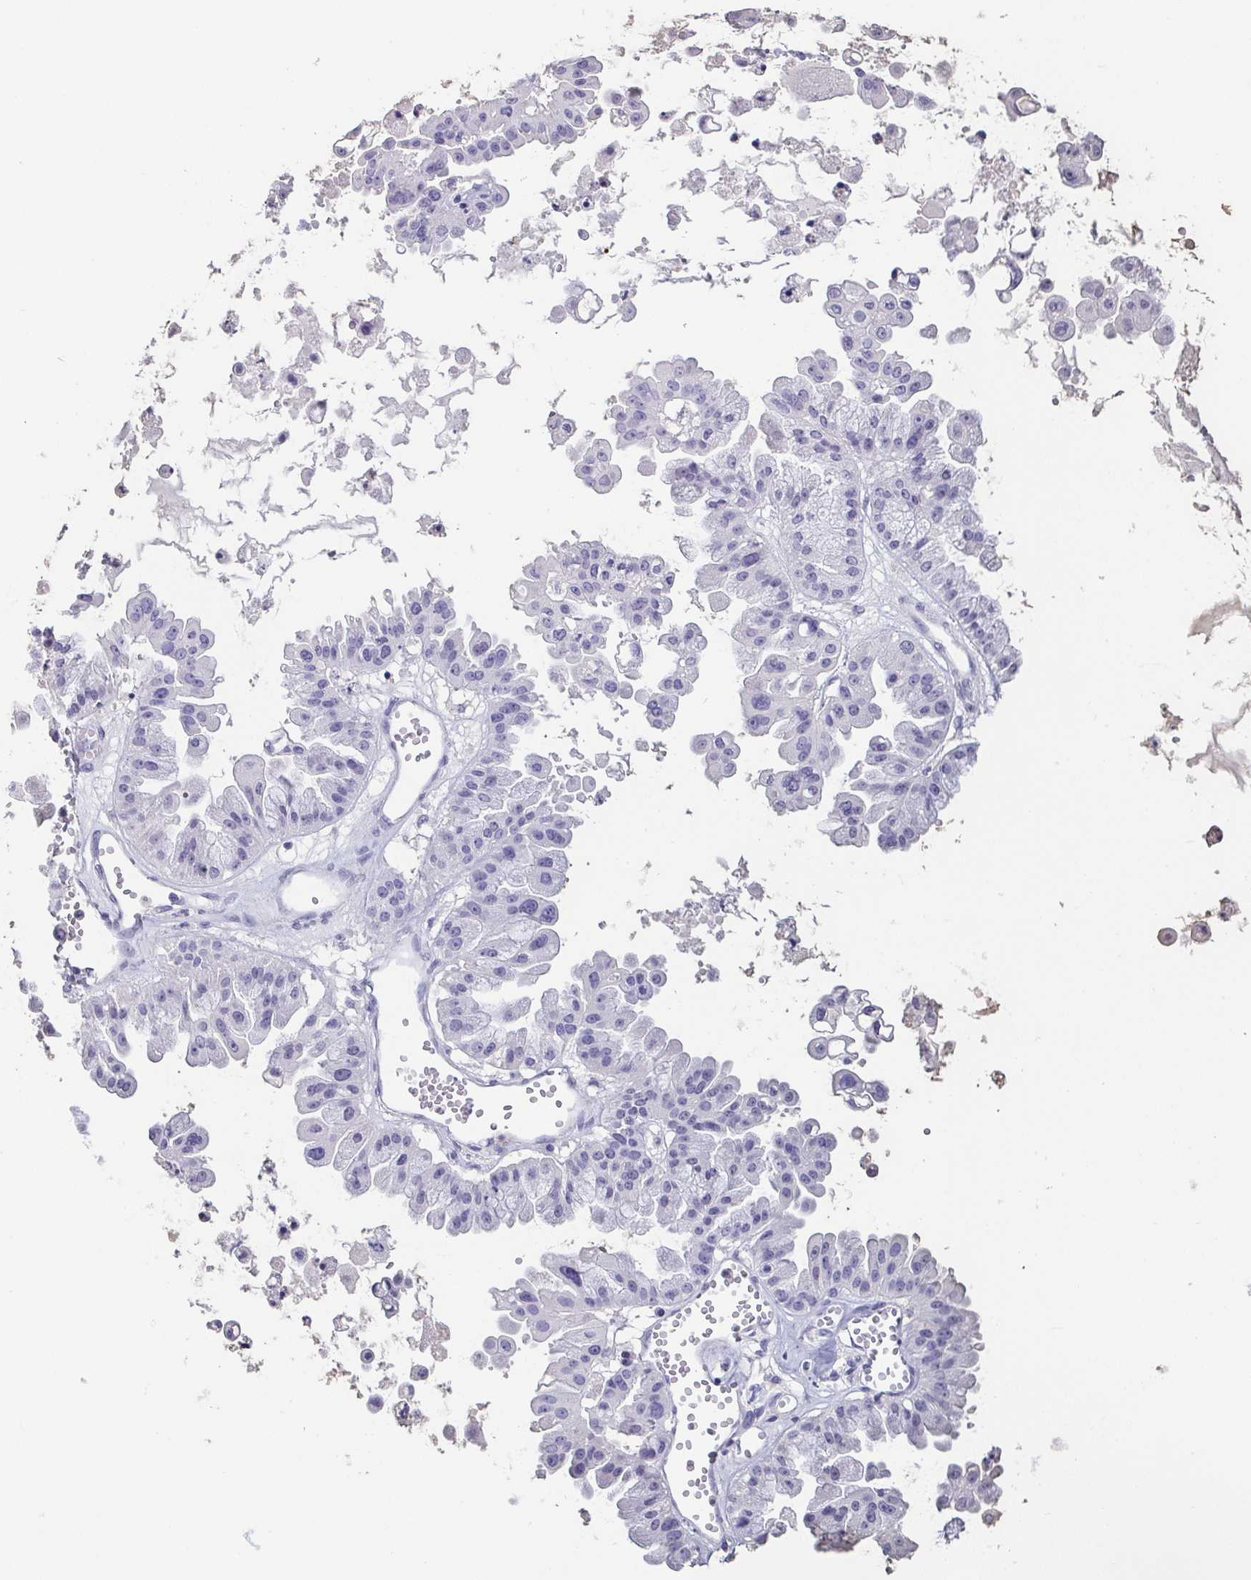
{"staining": {"intensity": "negative", "quantity": "none", "location": "none"}, "tissue": "ovarian cancer", "cell_type": "Tumor cells", "image_type": "cancer", "snomed": [{"axis": "morphology", "description": "Cystadenocarcinoma, serous, NOS"}, {"axis": "topography", "description": "Ovary"}], "caption": "A high-resolution histopathology image shows immunohistochemistry staining of ovarian cancer (serous cystadenocarcinoma), which exhibits no significant expression in tumor cells.", "gene": "BPIFA2", "patient": {"sex": "female", "age": 56}}